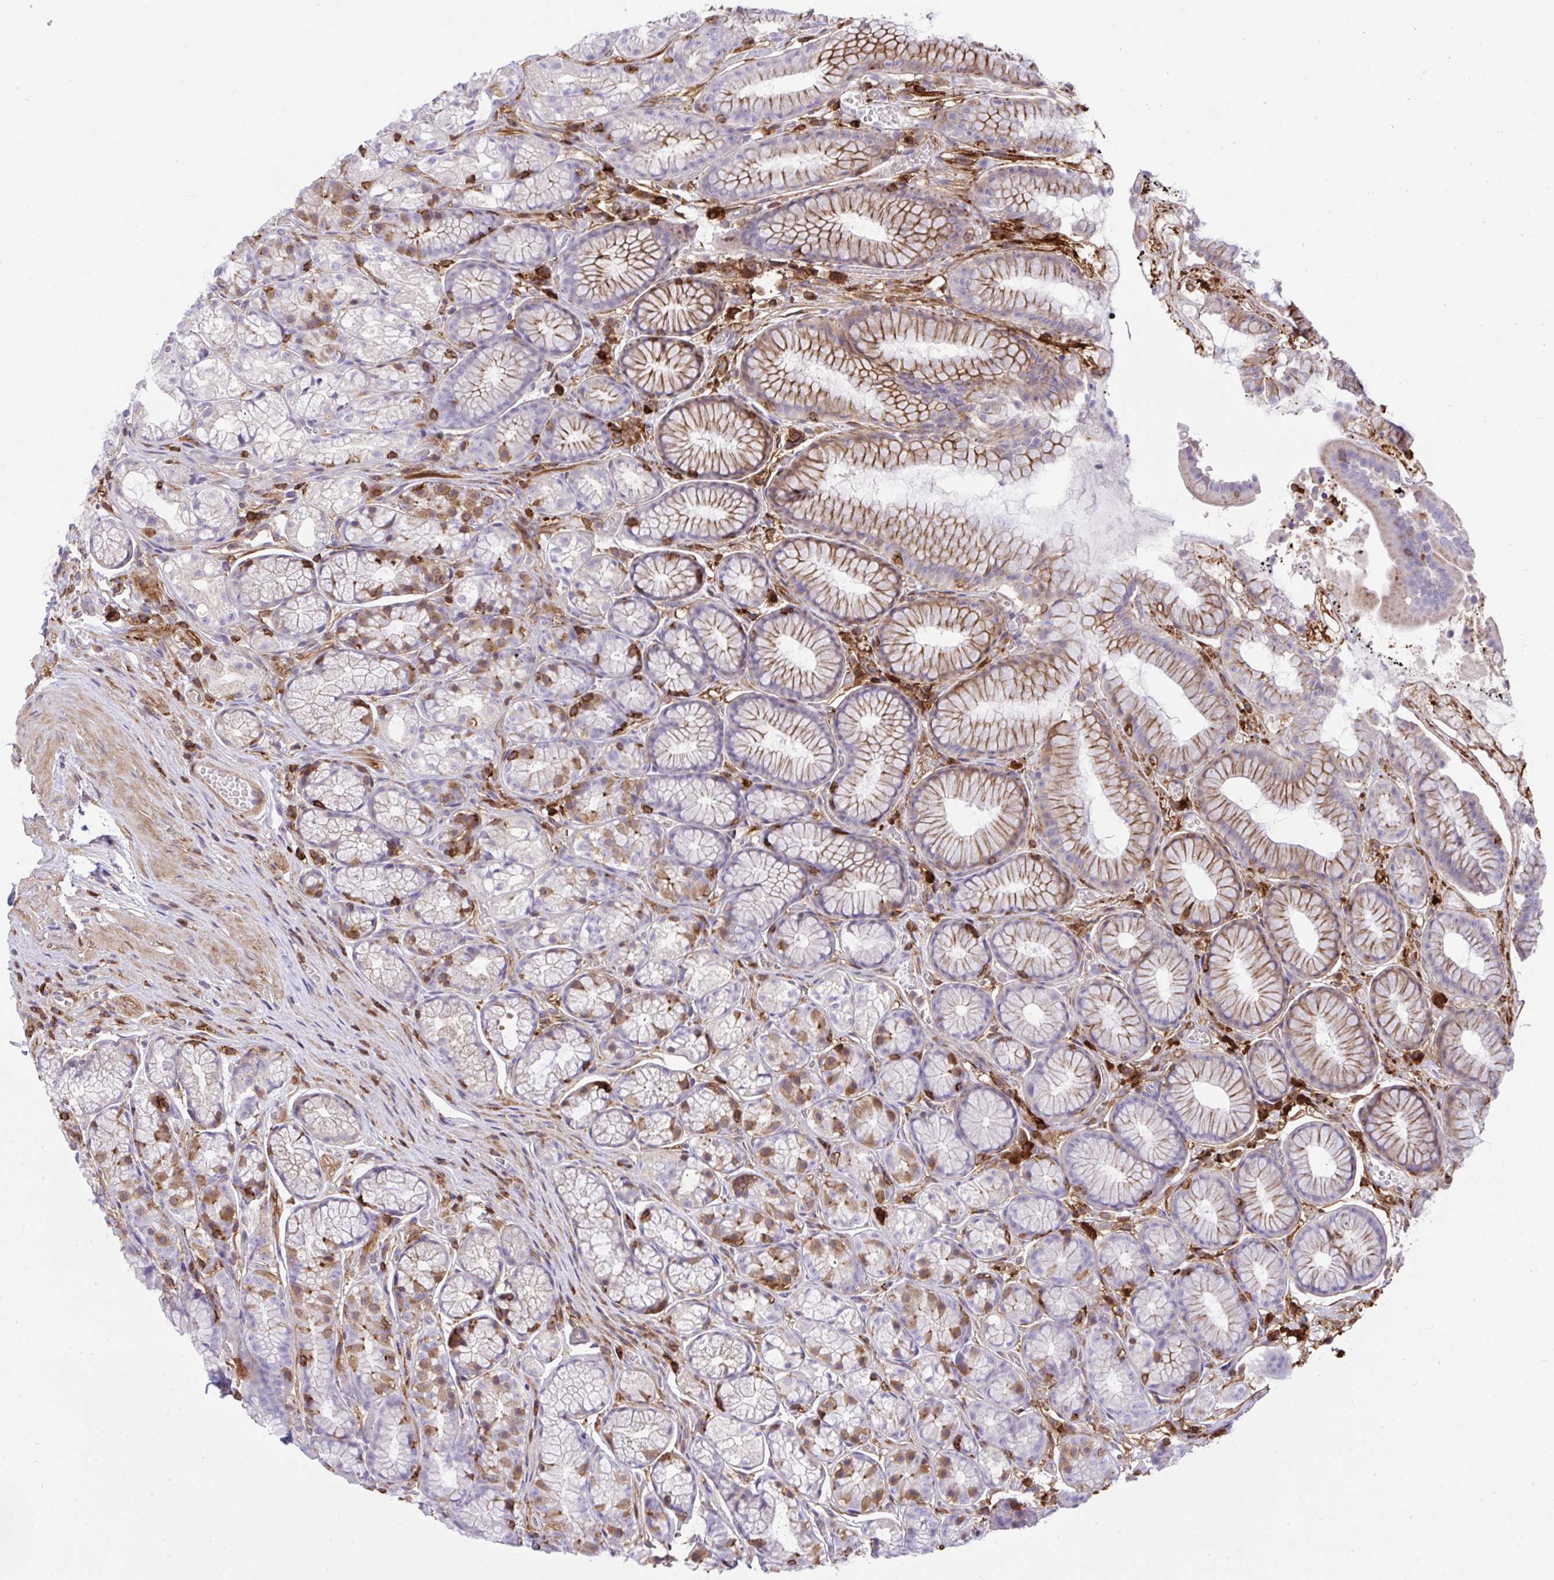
{"staining": {"intensity": "moderate", "quantity": "<25%", "location": "cytoplasmic/membranous"}, "tissue": "stomach", "cell_type": "Glandular cells", "image_type": "normal", "snomed": [{"axis": "morphology", "description": "Normal tissue, NOS"}, {"axis": "topography", "description": "Smooth muscle"}, {"axis": "topography", "description": "Stomach"}], "caption": "Glandular cells display low levels of moderate cytoplasmic/membranous expression in approximately <25% of cells in normal human stomach. (brown staining indicates protein expression, while blue staining denotes nuclei).", "gene": "ERI1", "patient": {"sex": "male", "age": 70}}